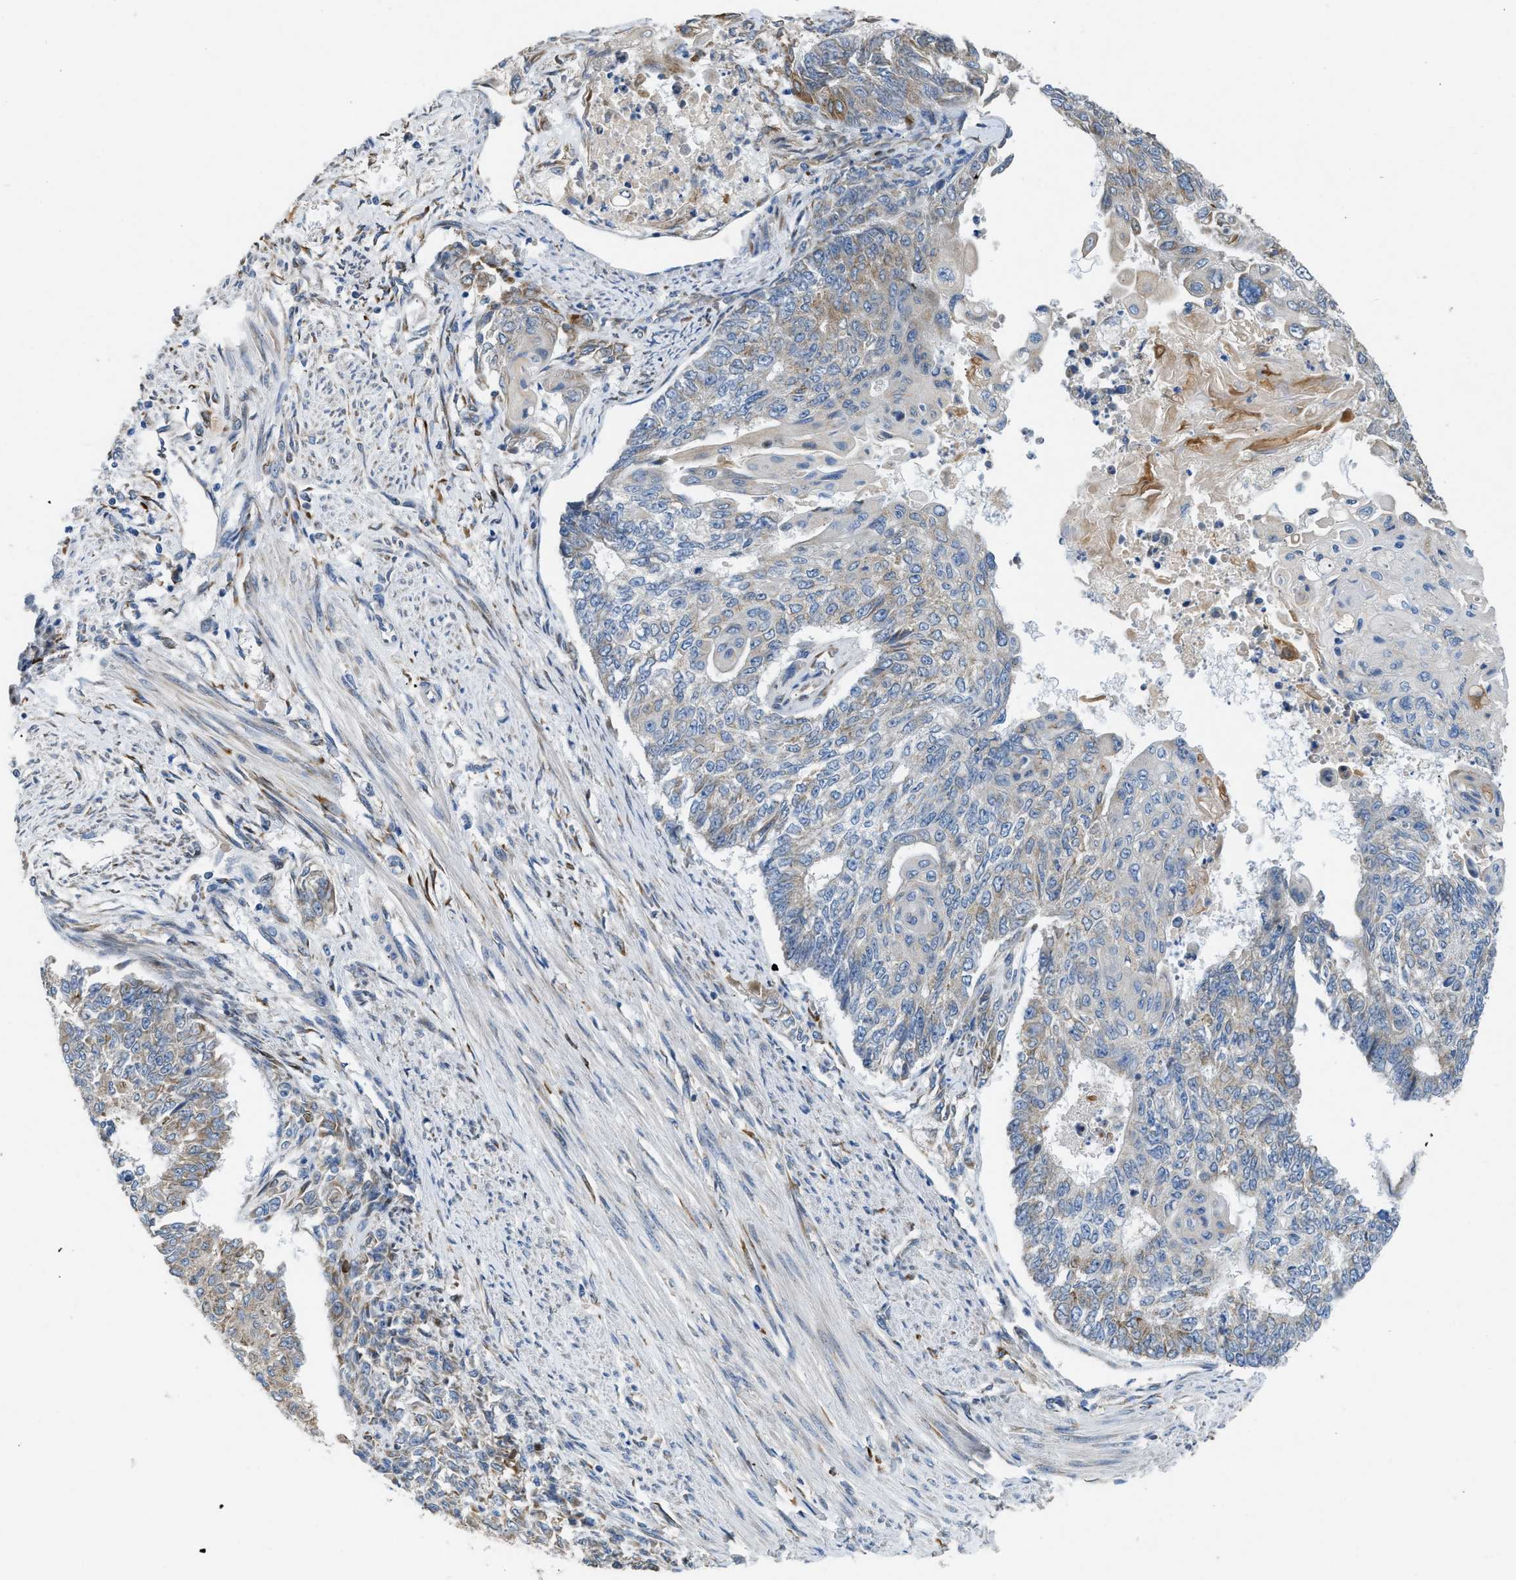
{"staining": {"intensity": "weak", "quantity": "<25%", "location": "cytoplasmic/membranous"}, "tissue": "endometrial cancer", "cell_type": "Tumor cells", "image_type": "cancer", "snomed": [{"axis": "morphology", "description": "Adenocarcinoma, NOS"}, {"axis": "topography", "description": "Endometrium"}], "caption": "Micrograph shows no significant protein positivity in tumor cells of adenocarcinoma (endometrial).", "gene": "GGCX", "patient": {"sex": "female", "age": 32}}